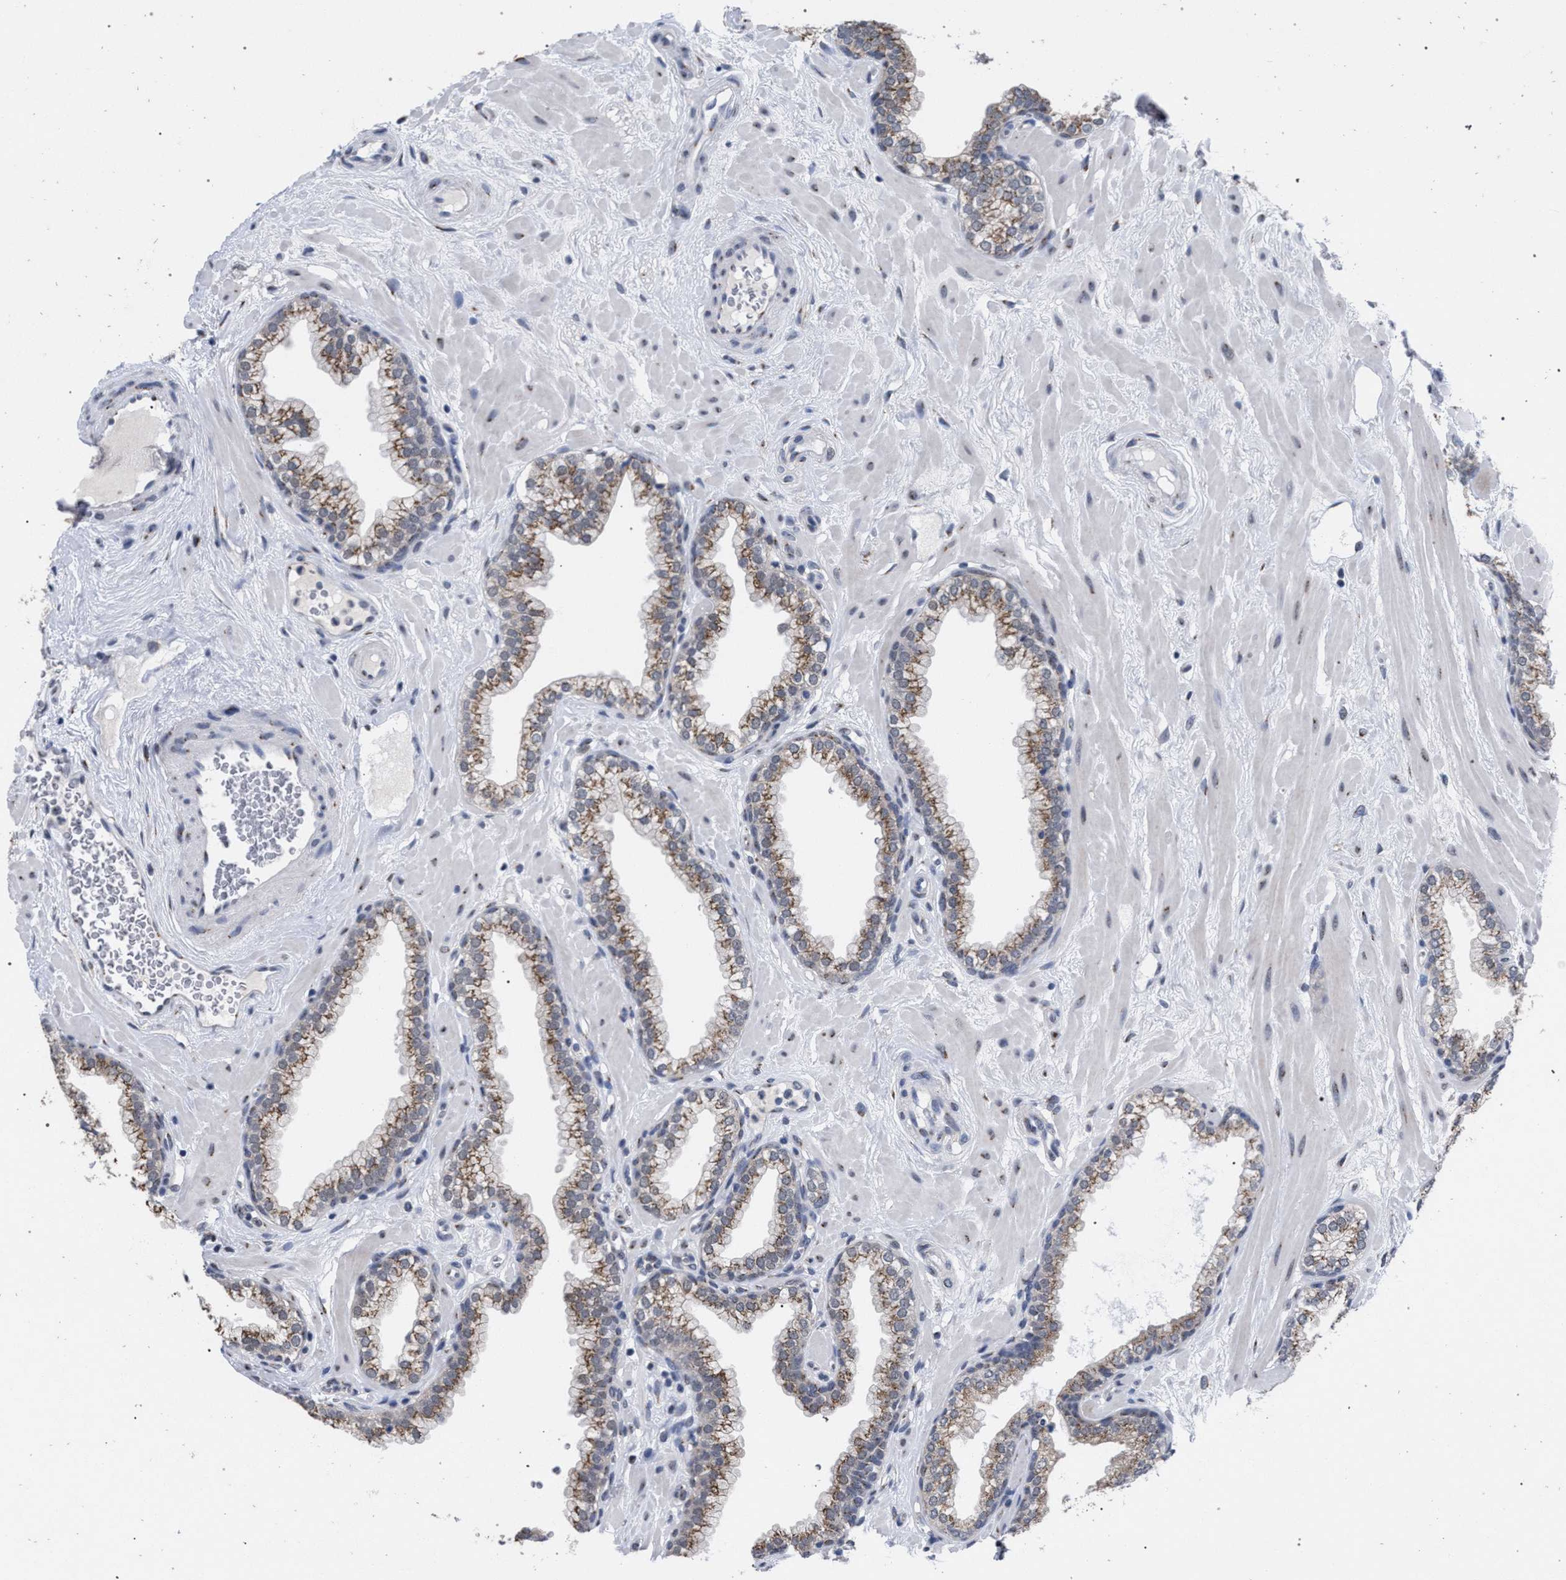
{"staining": {"intensity": "moderate", "quantity": ">75%", "location": "cytoplasmic/membranous"}, "tissue": "prostate", "cell_type": "Glandular cells", "image_type": "normal", "snomed": [{"axis": "morphology", "description": "Normal tissue, NOS"}, {"axis": "morphology", "description": "Urothelial carcinoma, Low grade"}, {"axis": "topography", "description": "Urinary bladder"}, {"axis": "topography", "description": "Prostate"}], "caption": "DAB immunohistochemical staining of unremarkable human prostate demonstrates moderate cytoplasmic/membranous protein staining in about >75% of glandular cells.", "gene": "GOLGA2", "patient": {"sex": "male", "age": 60}}